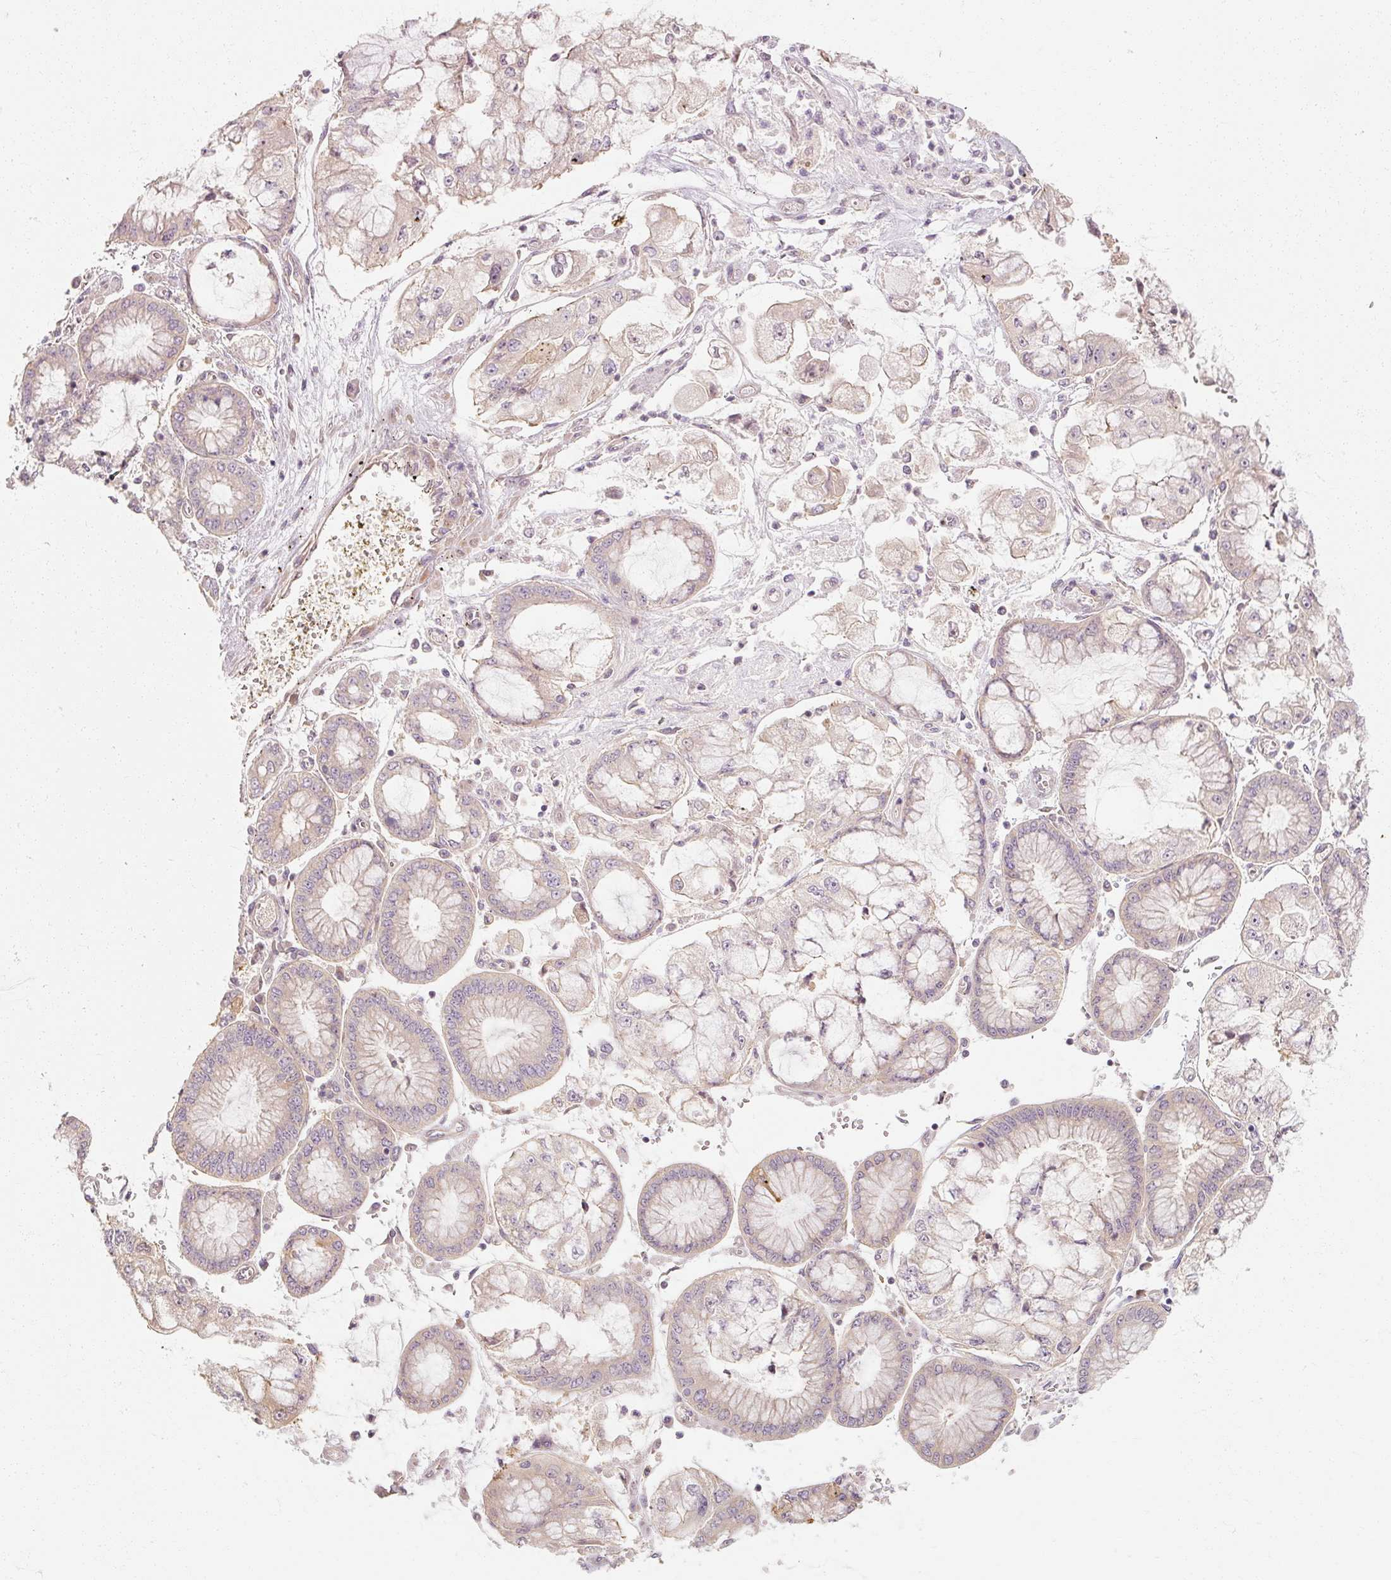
{"staining": {"intensity": "weak", "quantity": "<25%", "location": "cytoplasmic/membranous"}, "tissue": "stomach cancer", "cell_type": "Tumor cells", "image_type": "cancer", "snomed": [{"axis": "morphology", "description": "Adenocarcinoma, NOS"}, {"axis": "topography", "description": "Stomach"}], "caption": "Immunohistochemistry of stomach adenocarcinoma exhibits no expression in tumor cells.", "gene": "RB1CC1", "patient": {"sex": "male", "age": 76}}